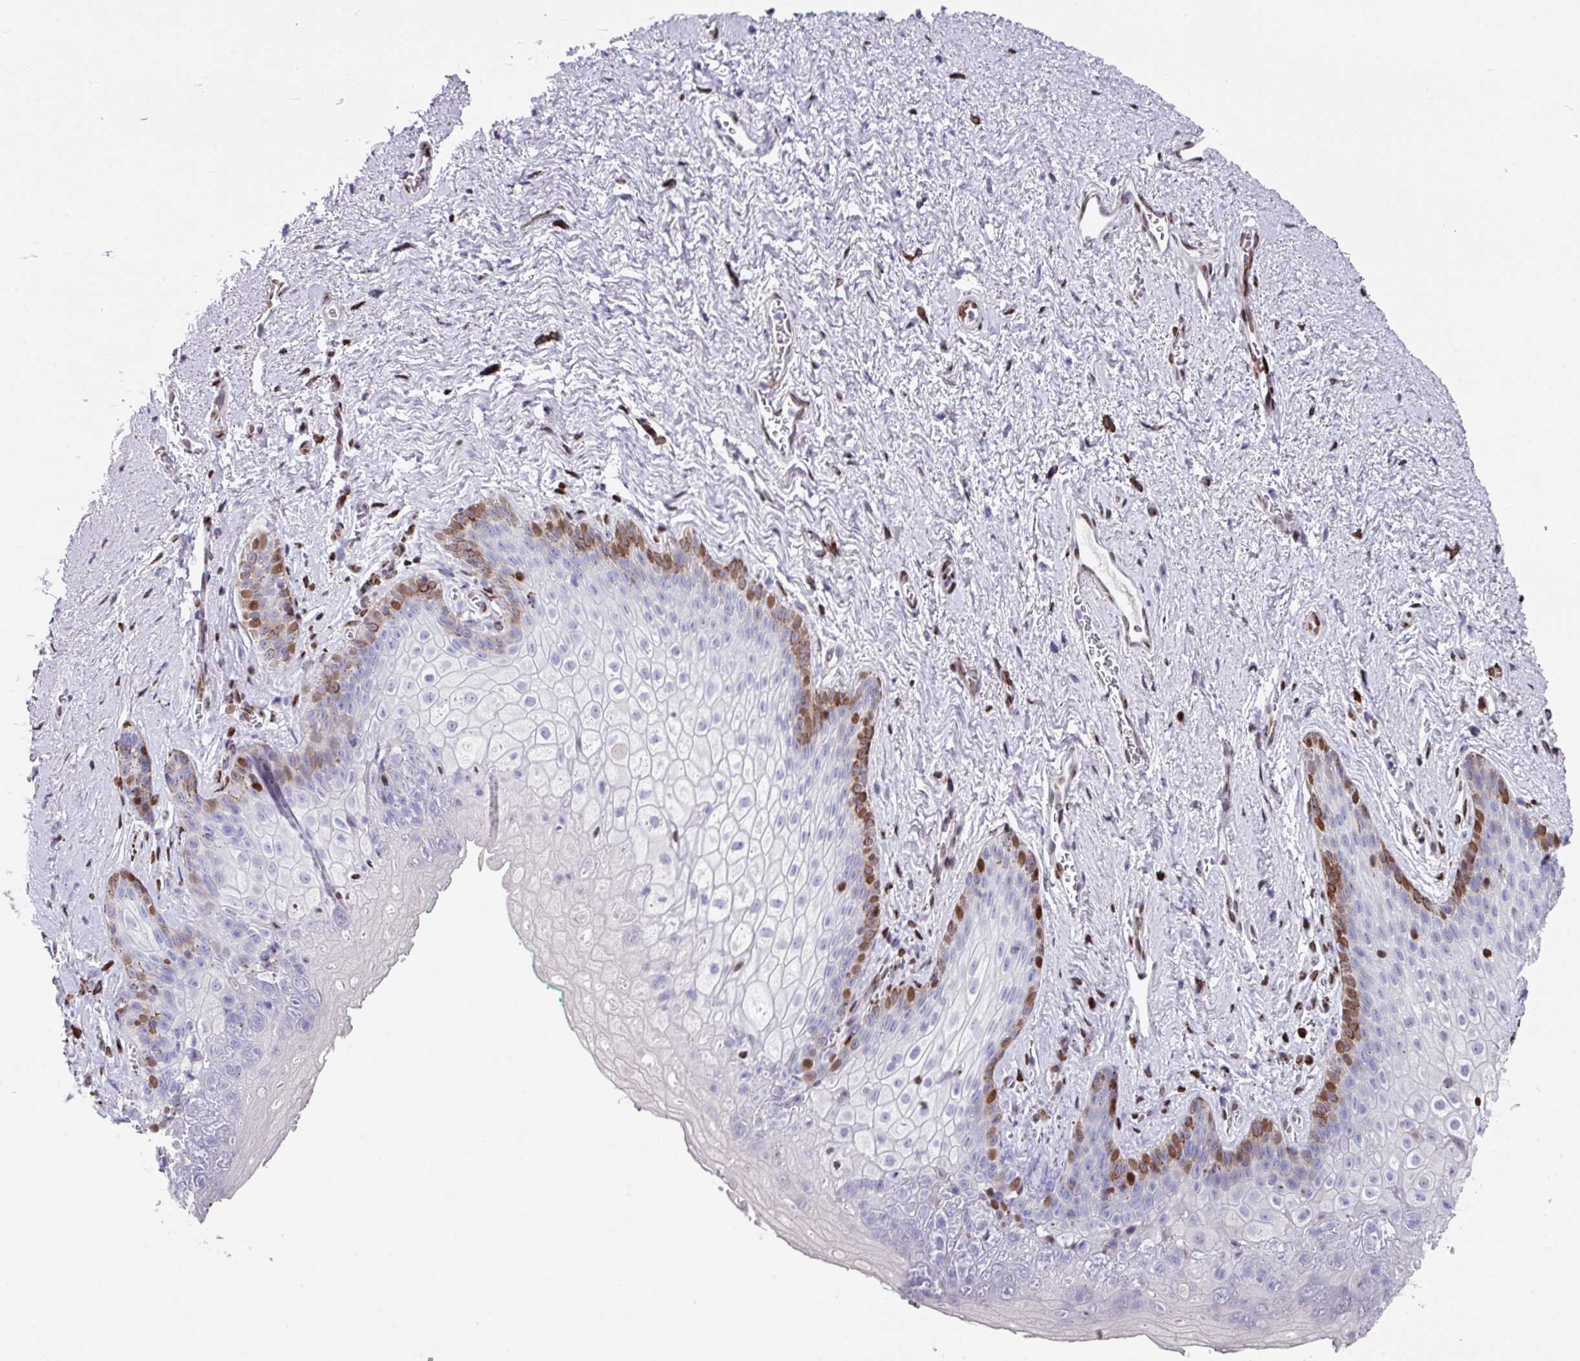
{"staining": {"intensity": "strong", "quantity": "<25%", "location": "cytoplasmic/membranous,nuclear"}, "tissue": "vagina", "cell_type": "Squamous epithelial cells", "image_type": "normal", "snomed": [{"axis": "morphology", "description": "Normal tissue, NOS"}, {"axis": "topography", "description": "Vulva"}, {"axis": "topography", "description": "Vagina"}, {"axis": "topography", "description": "Peripheral nerve tissue"}], "caption": "Squamous epithelial cells display medium levels of strong cytoplasmic/membranous,nuclear positivity in about <25% of cells in unremarkable human vagina. The staining was performed using DAB (3,3'-diaminobenzidine), with brown indicating positive protein expression. Nuclei are stained blue with hematoxylin.", "gene": "TCF3", "patient": {"sex": "female", "age": 66}}